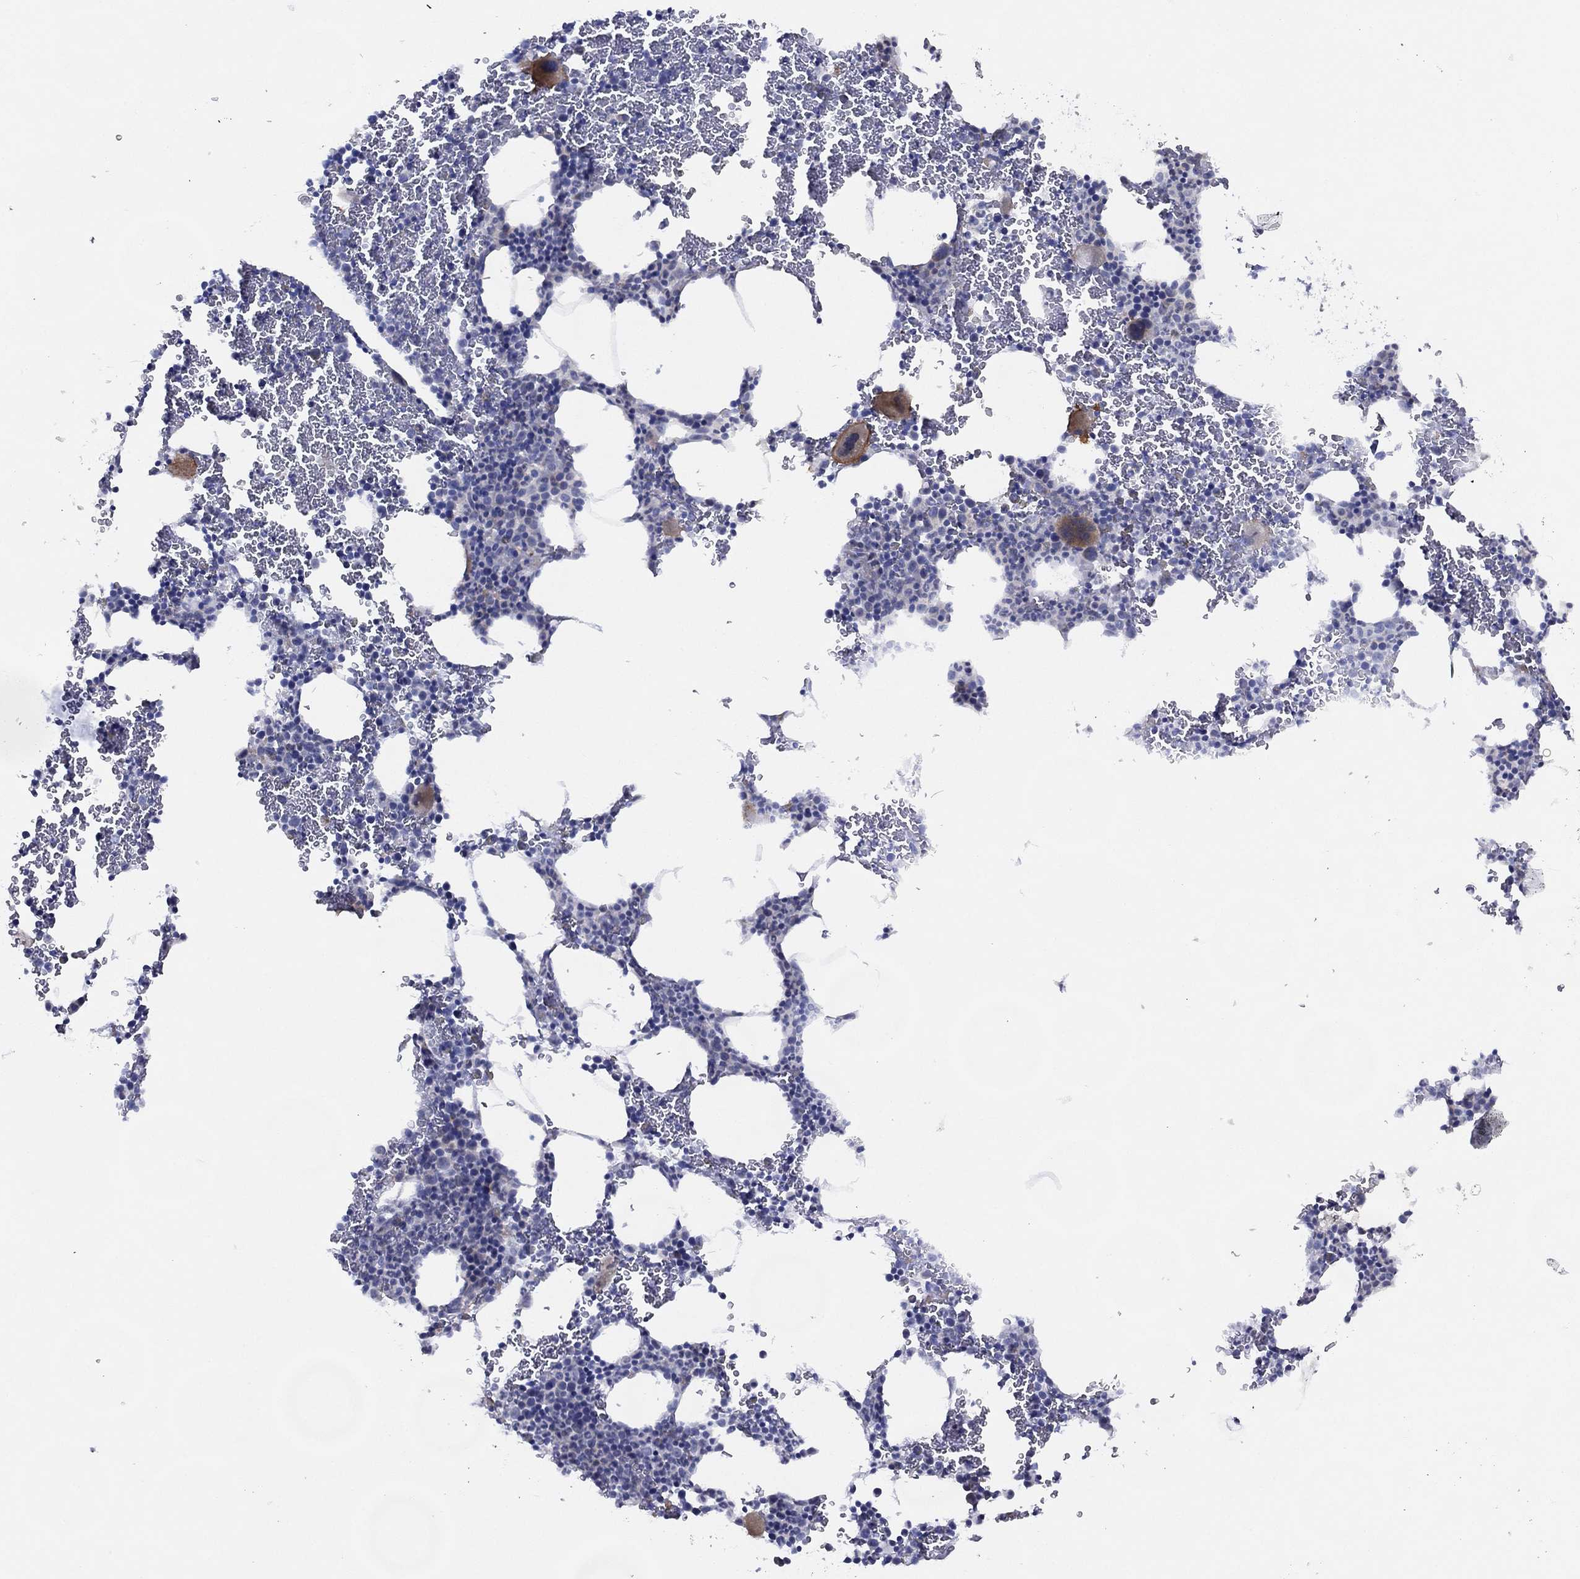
{"staining": {"intensity": "moderate", "quantity": "<25%", "location": "cytoplasmic/membranous"}, "tissue": "bone marrow", "cell_type": "Hematopoietic cells", "image_type": "normal", "snomed": [{"axis": "morphology", "description": "Normal tissue, NOS"}, {"axis": "topography", "description": "Bone marrow"}], "caption": "Bone marrow stained for a protein demonstrates moderate cytoplasmic/membranous positivity in hematopoietic cells. The staining was performed using DAB (3,3'-diaminobenzidine) to visualize the protein expression in brown, while the nuclei were stained in blue with hematoxylin (Magnification: 20x).", "gene": "ZNF223", "patient": {"sex": "male", "age": 45}}